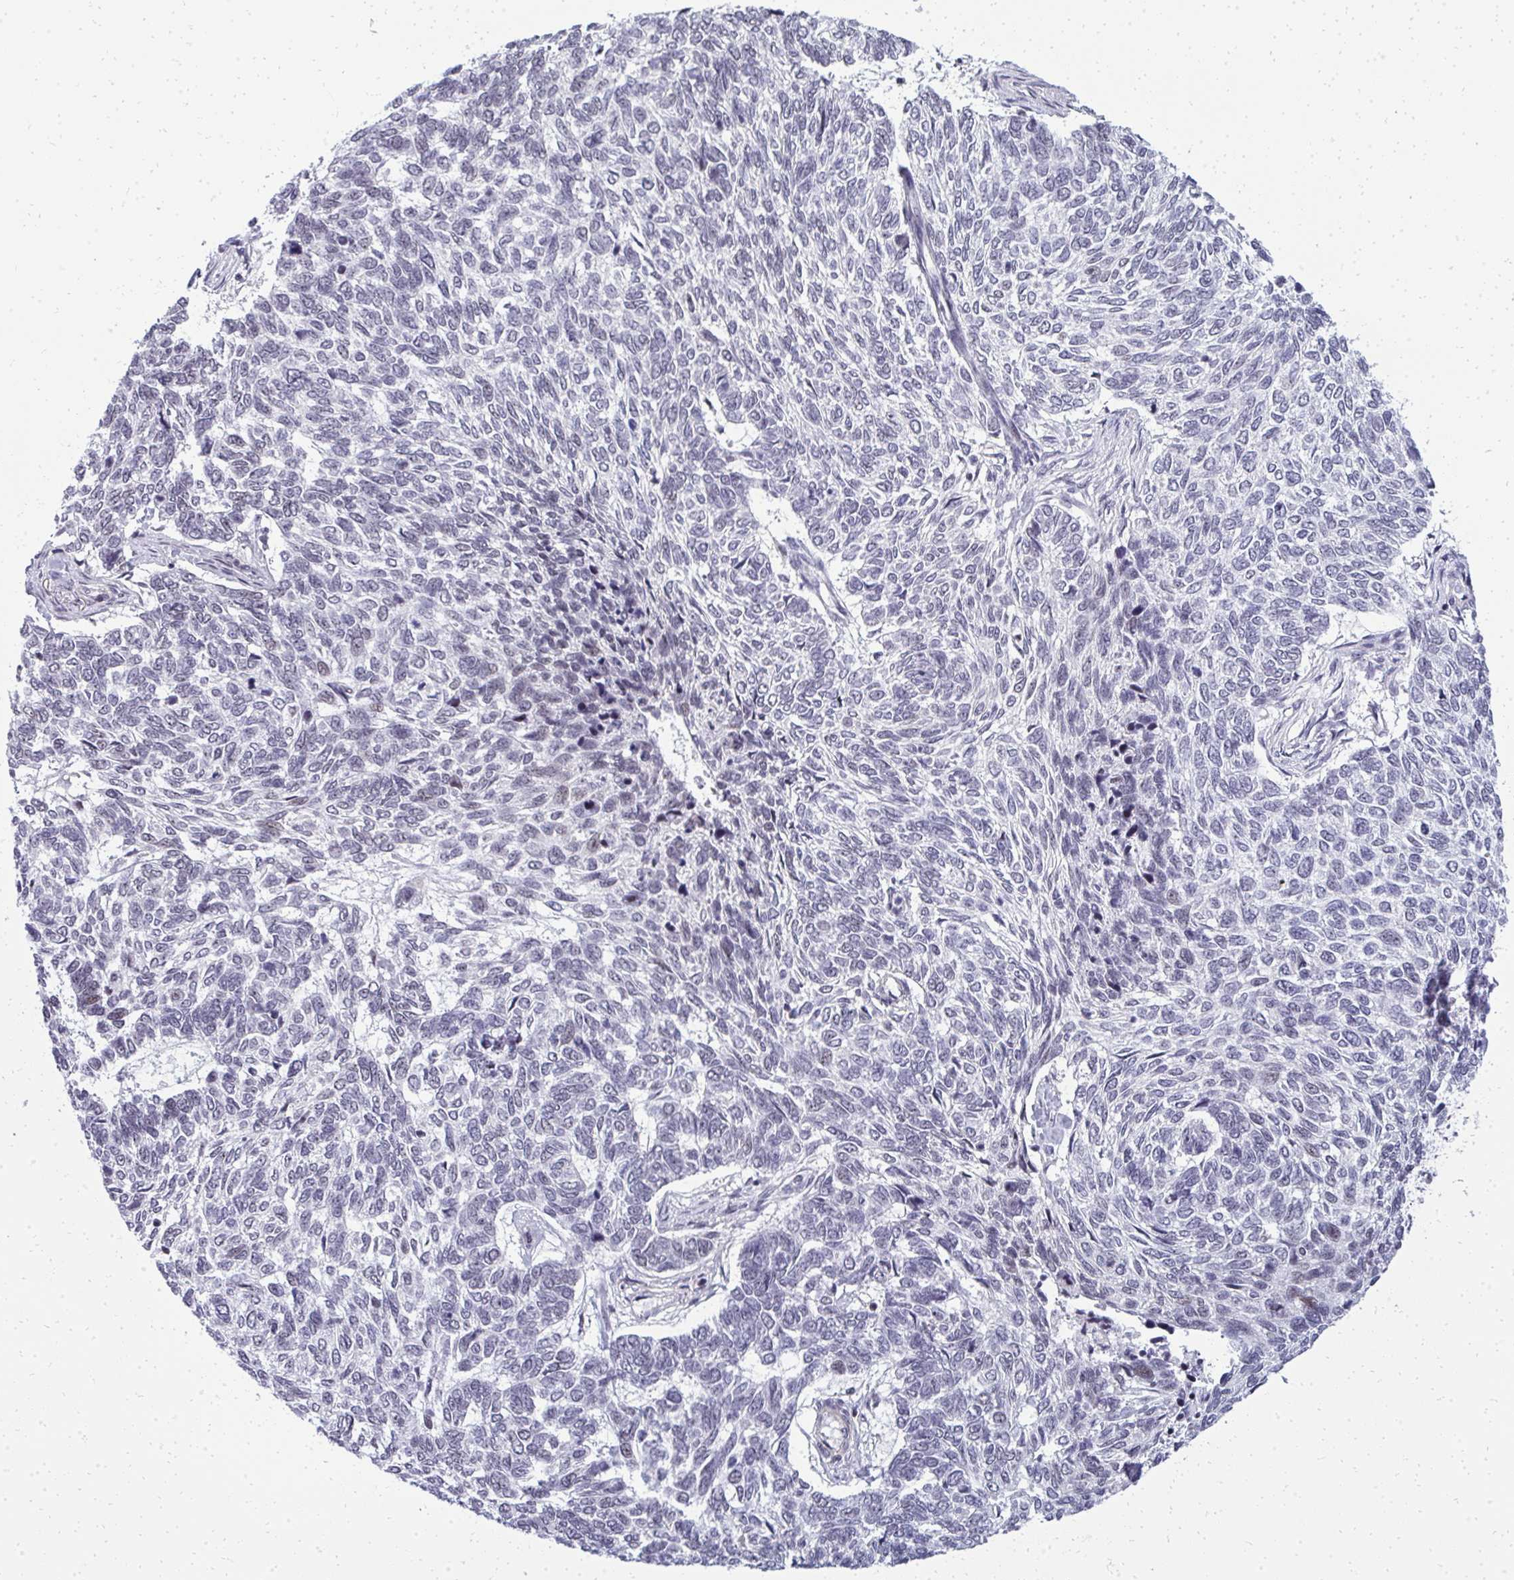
{"staining": {"intensity": "weak", "quantity": "<25%", "location": "nuclear"}, "tissue": "skin cancer", "cell_type": "Tumor cells", "image_type": "cancer", "snomed": [{"axis": "morphology", "description": "Basal cell carcinoma"}, {"axis": "topography", "description": "Skin"}], "caption": "A micrograph of human skin cancer (basal cell carcinoma) is negative for staining in tumor cells.", "gene": "SIRT7", "patient": {"sex": "female", "age": 65}}